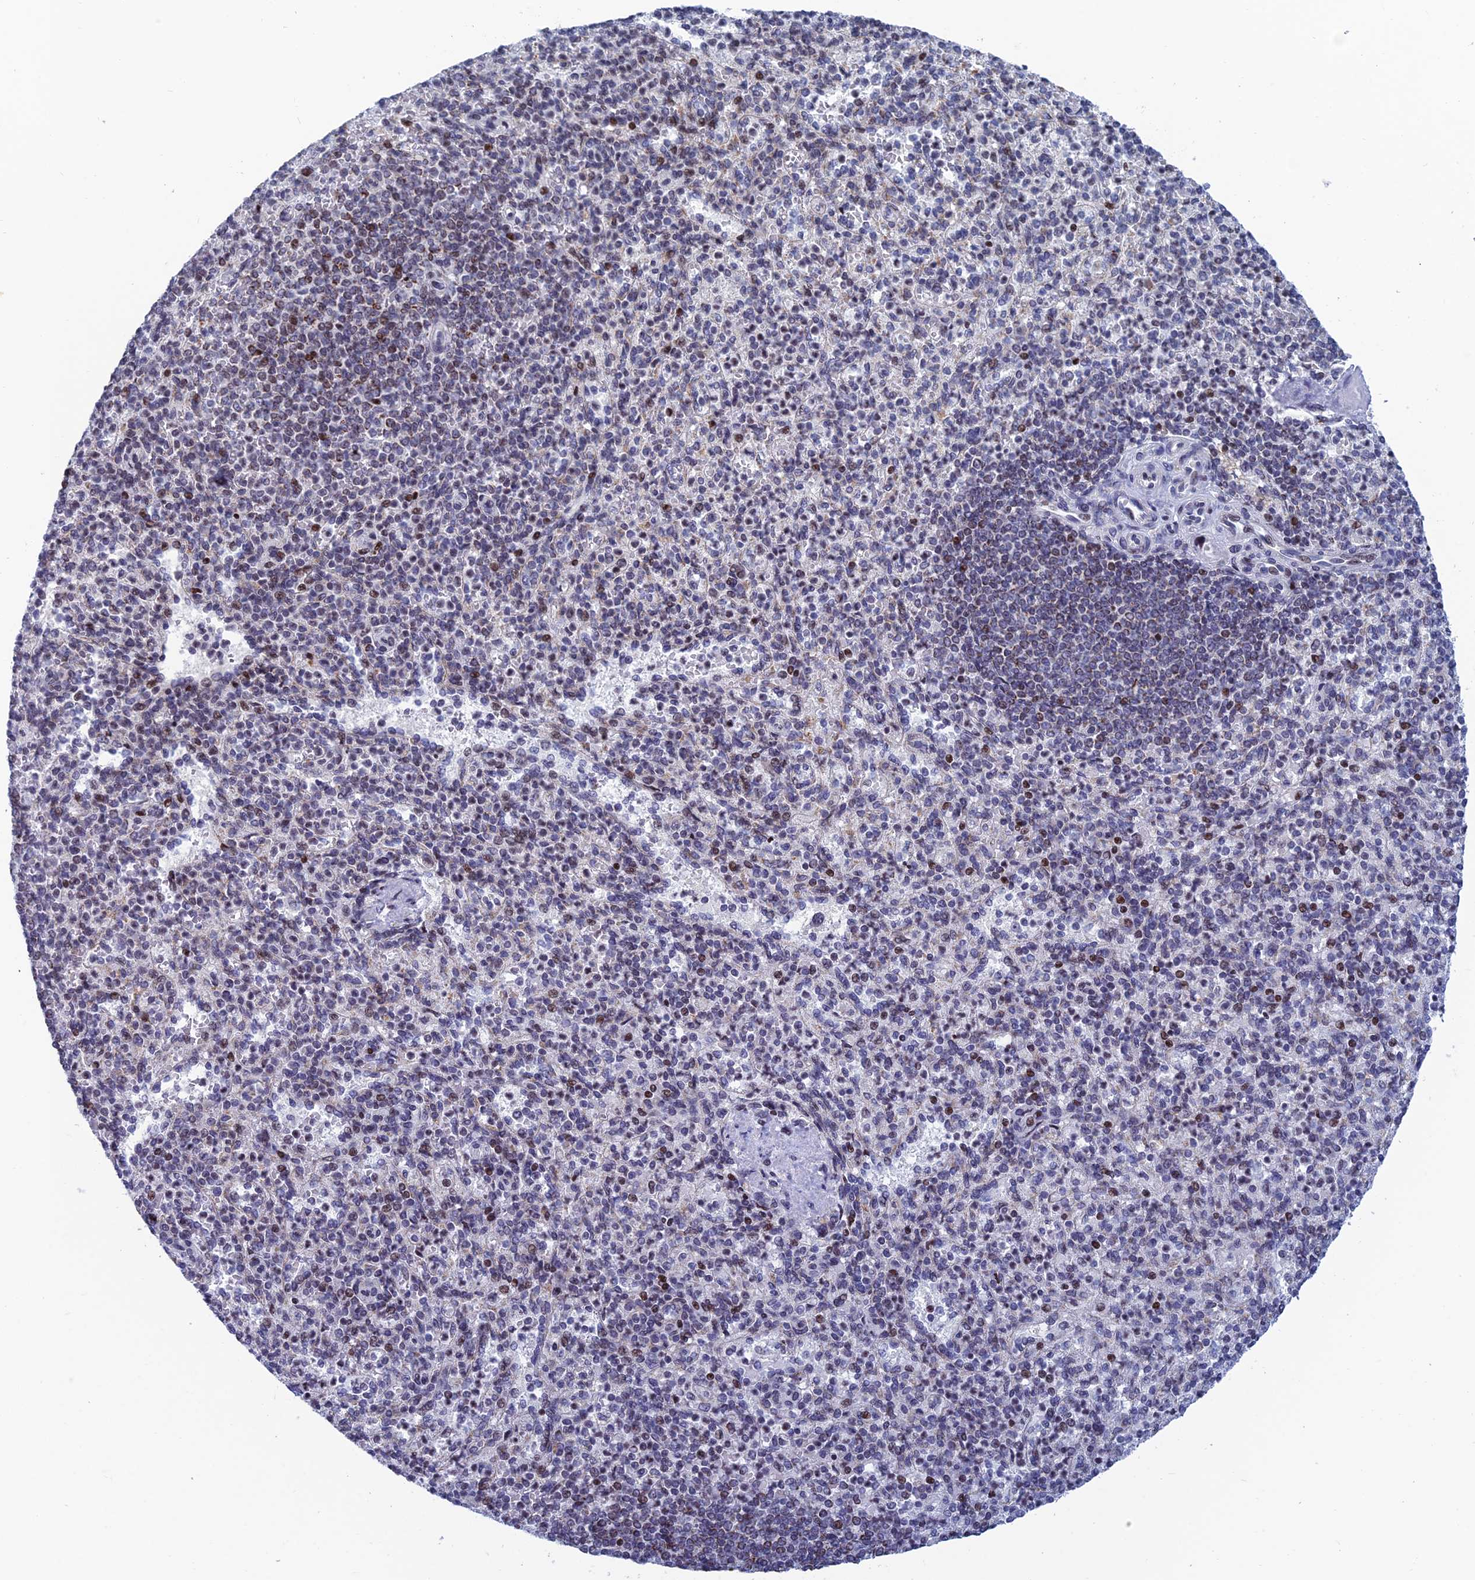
{"staining": {"intensity": "strong", "quantity": "25%-75%", "location": "nuclear"}, "tissue": "spleen", "cell_type": "Cells in red pulp", "image_type": "normal", "snomed": [{"axis": "morphology", "description": "Normal tissue, NOS"}, {"axis": "topography", "description": "Spleen"}], "caption": "Human spleen stained with a brown dye reveals strong nuclear positive positivity in approximately 25%-75% of cells in red pulp.", "gene": "AFF3", "patient": {"sex": "female", "age": 74}}